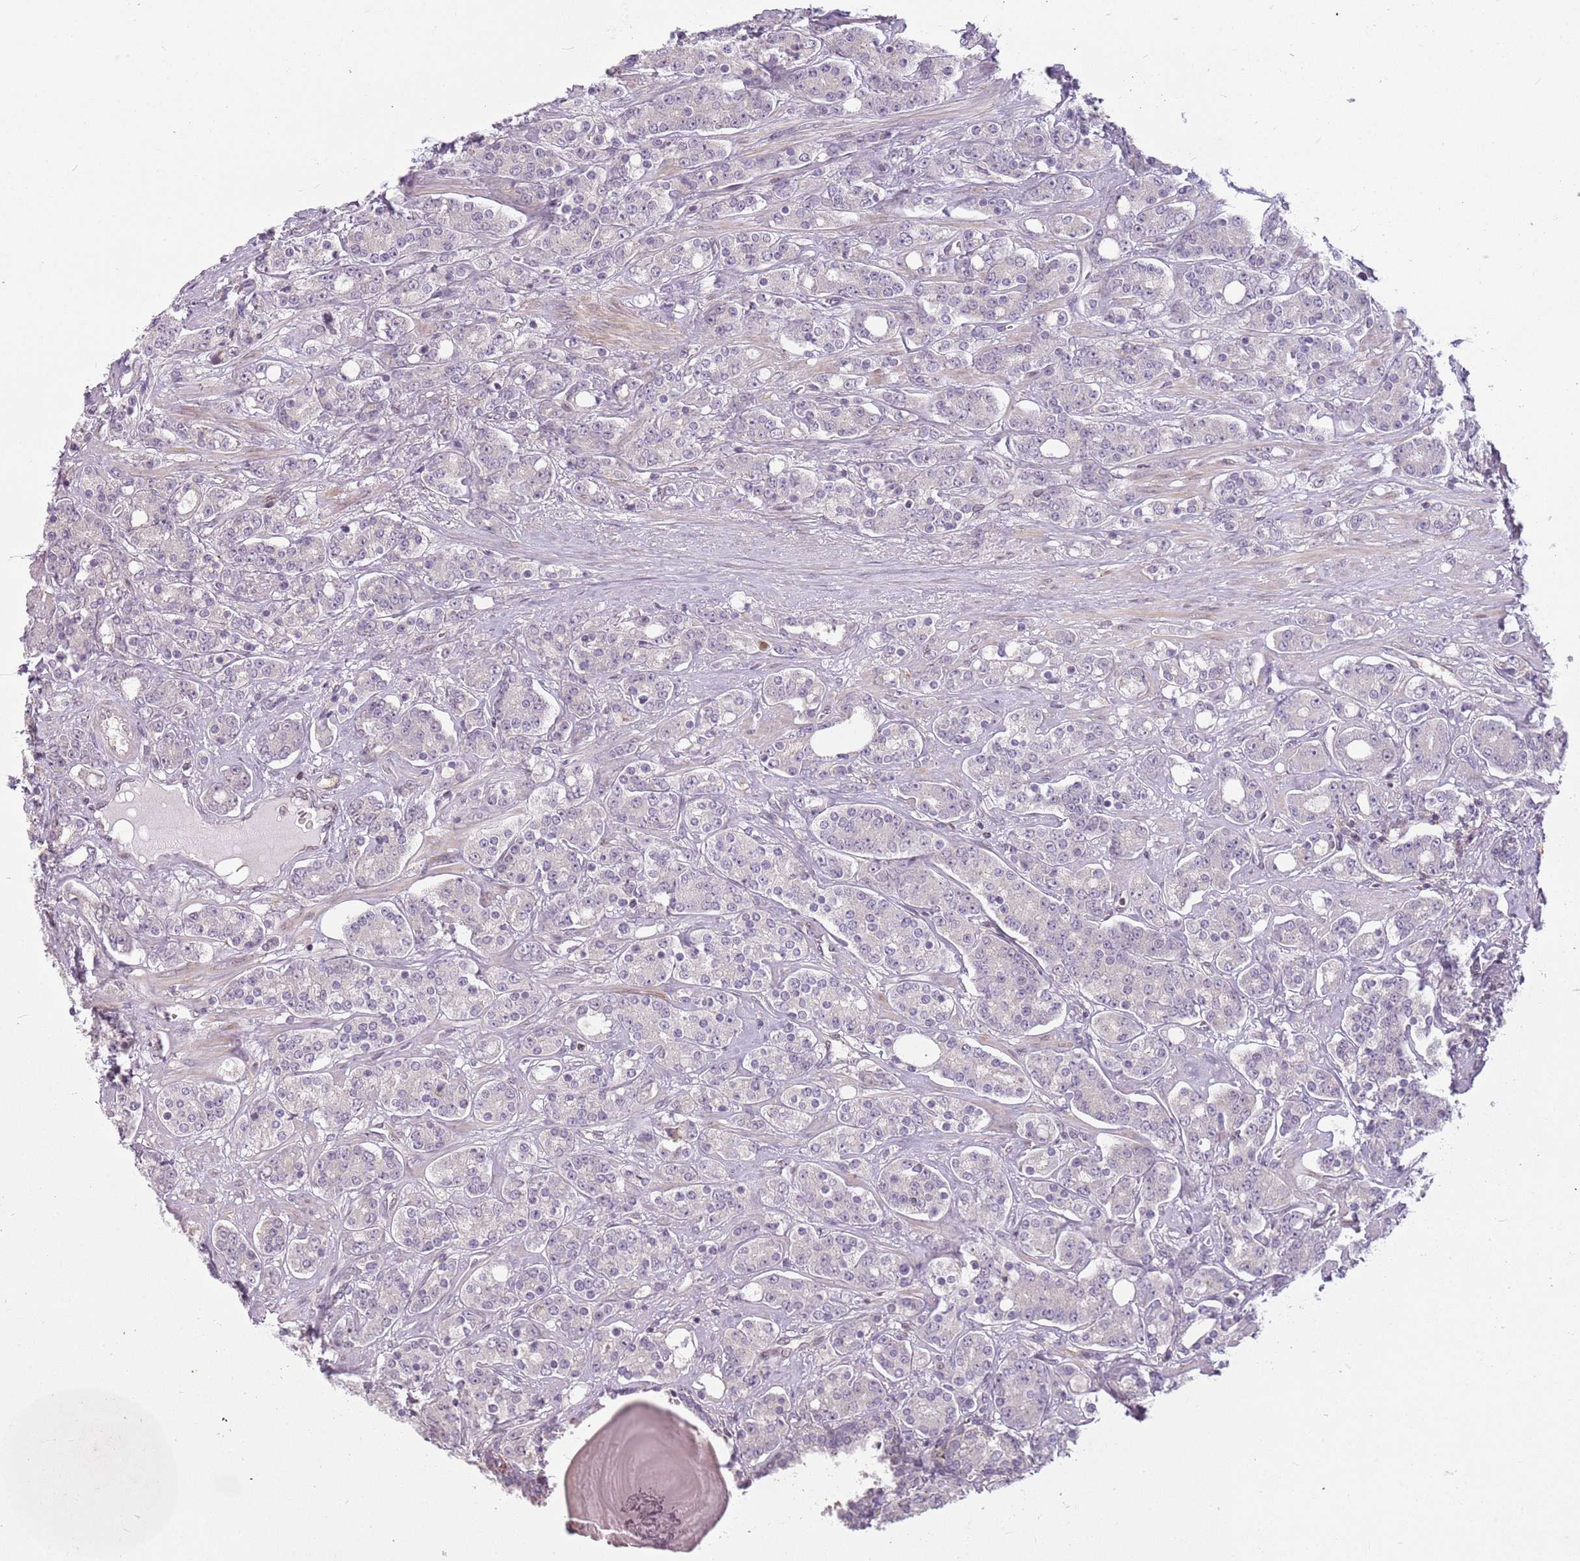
{"staining": {"intensity": "negative", "quantity": "none", "location": "none"}, "tissue": "prostate cancer", "cell_type": "Tumor cells", "image_type": "cancer", "snomed": [{"axis": "morphology", "description": "Adenocarcinoma, High grade"}, {"axis": "topography", "description": "Prostate"}], "caption": "High magnification brightfield microscopy of prostate cancer (adenocarcinoma (high-grade)) stained with DAB (brown) and counterstained with hematoxylin (blue): tumor cells show no significant positivity.", "gene": "DEFB116", "patient": {"sex": "male", "age": 62}}